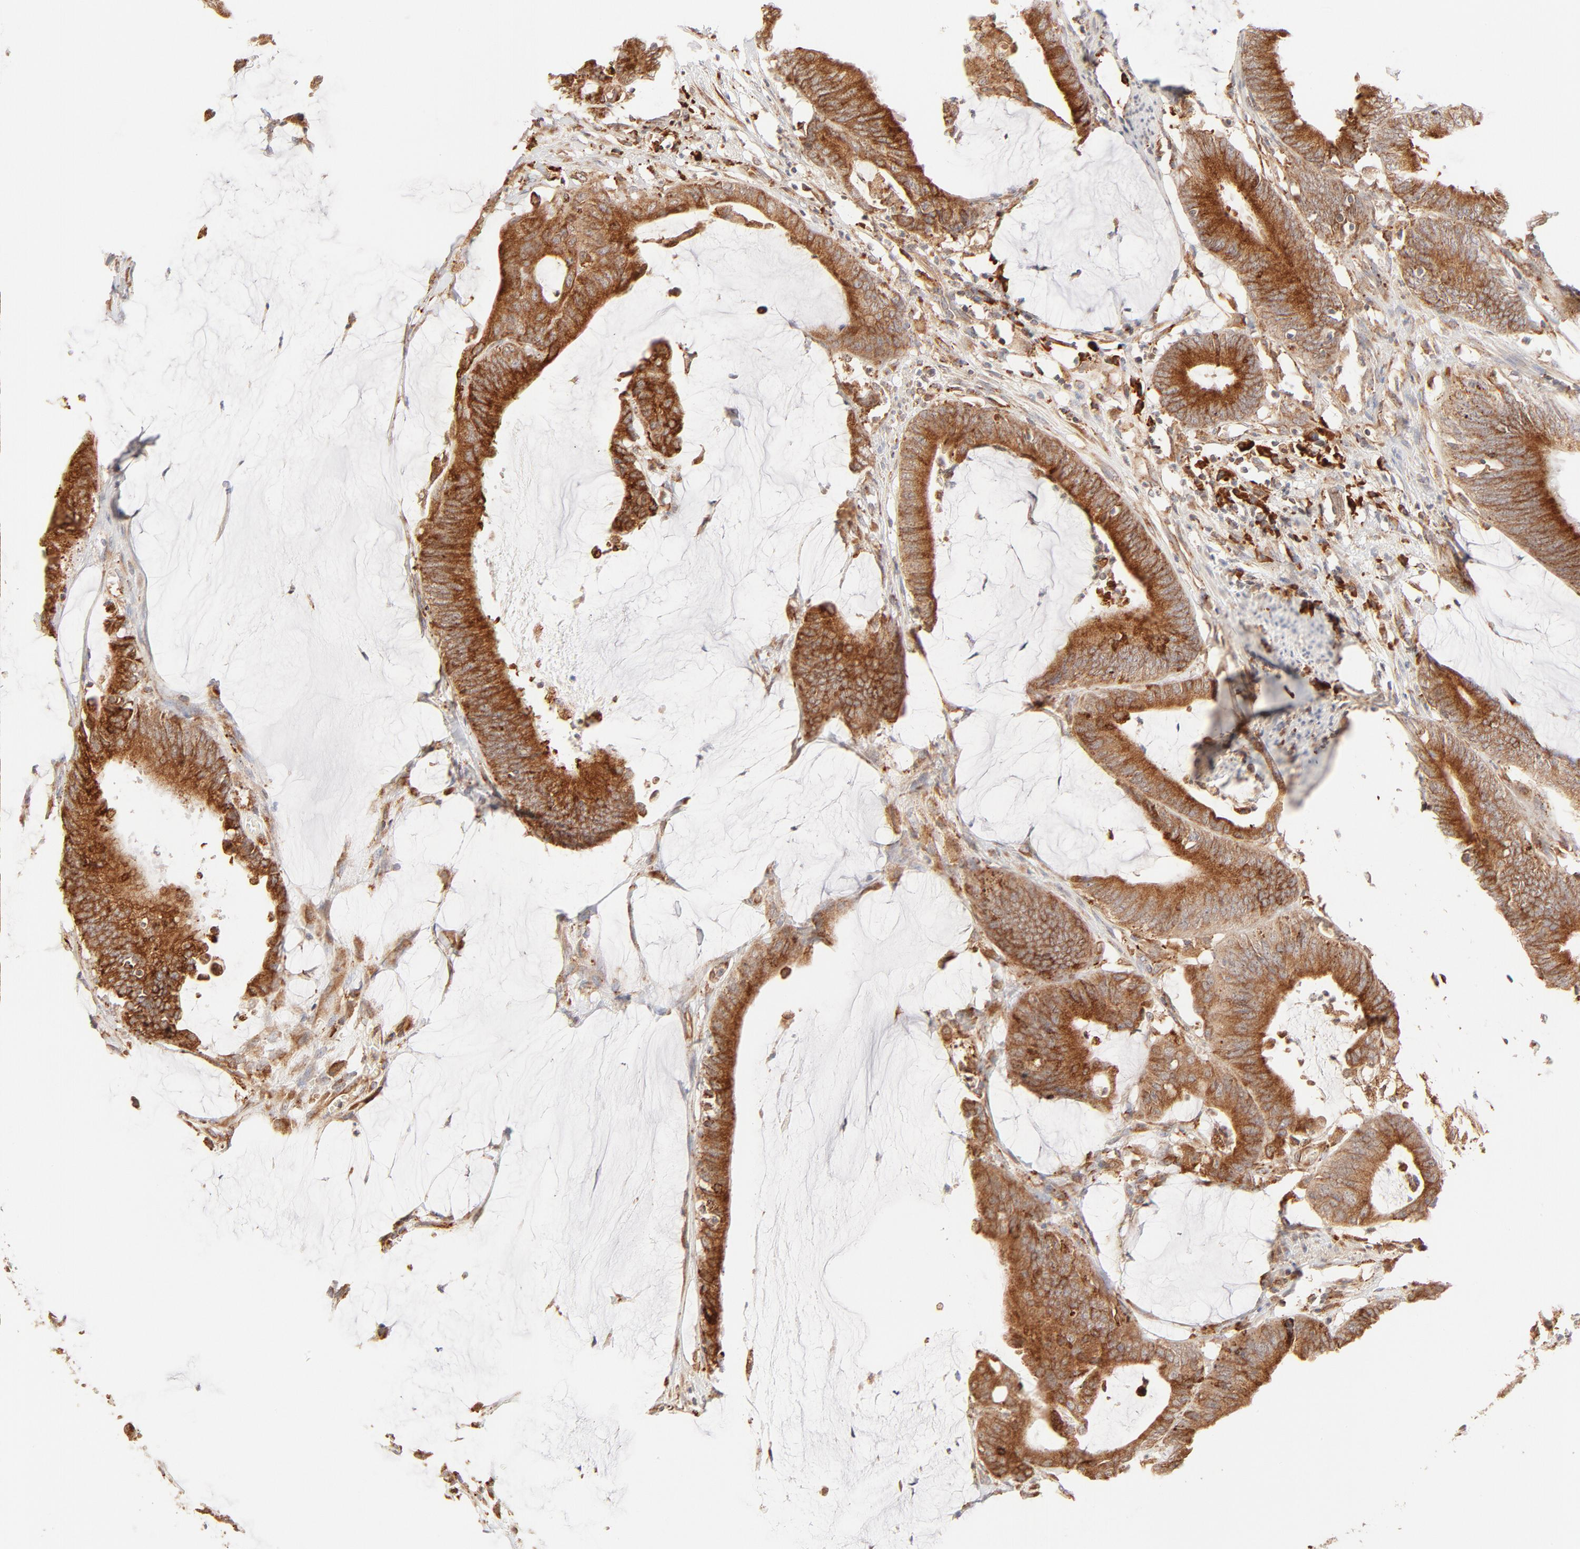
{"staining": {"intensity": "strong", "quantity": ">75%", "location": "cytoplasmic/membranous"}, "tissue": "colorectal cancer", "cell_type": "Tumor cells", "image_type": "cancer", "snomed": [{"axis": "morphology", "description": "Adenocarcinoma, NOS"}, {"axis": "topography", "description": "Rectum"}], "caption": "The photomicrograph shows a brown stain indicating the presence of a protein in the cytoplasmic/membranous of tumor cells in colorectal adenocarcinoma.", "gene": "PARP12", "patient": {"sex": "female", "age": 66}}